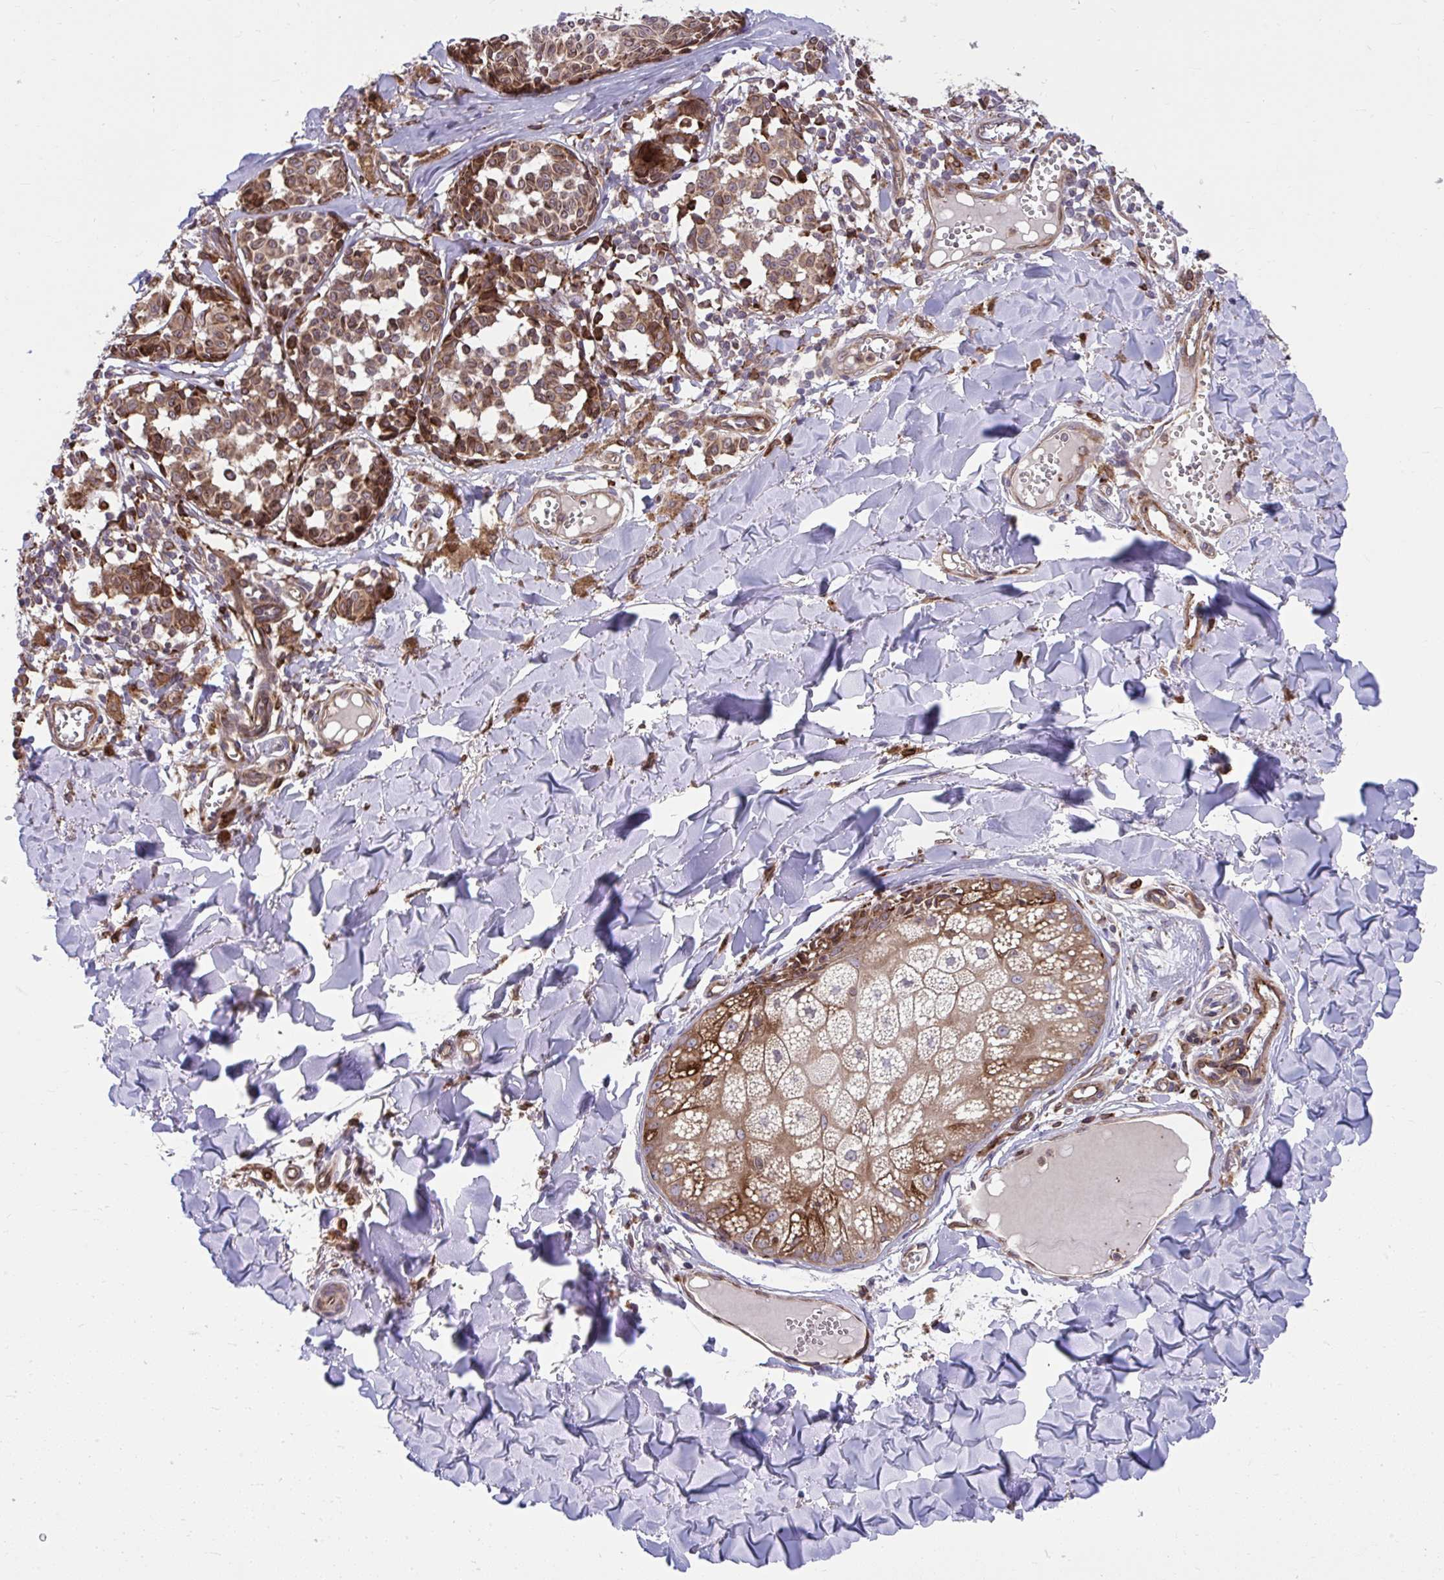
{"staining": {"intensity": "moderate", "quantity": ">75%", "location": "cytoplasmic/membranous"}, "tissue": "melanoma", "cell_type": "Tumor cells", "image_type": "cancer", "snomed": [{"axis": "morphology", "description": "Malignant melanoma, NOS"}, {"axis": "topography", "description": "Skin"}], "caption": "Melanoma stained for a protein (brown) exhibits moderate cytoplasmic/membranous positive expression in about >75% of tumor cells.", "gene": "STIM2", "patient": {"sex": "female", "age": 43}}